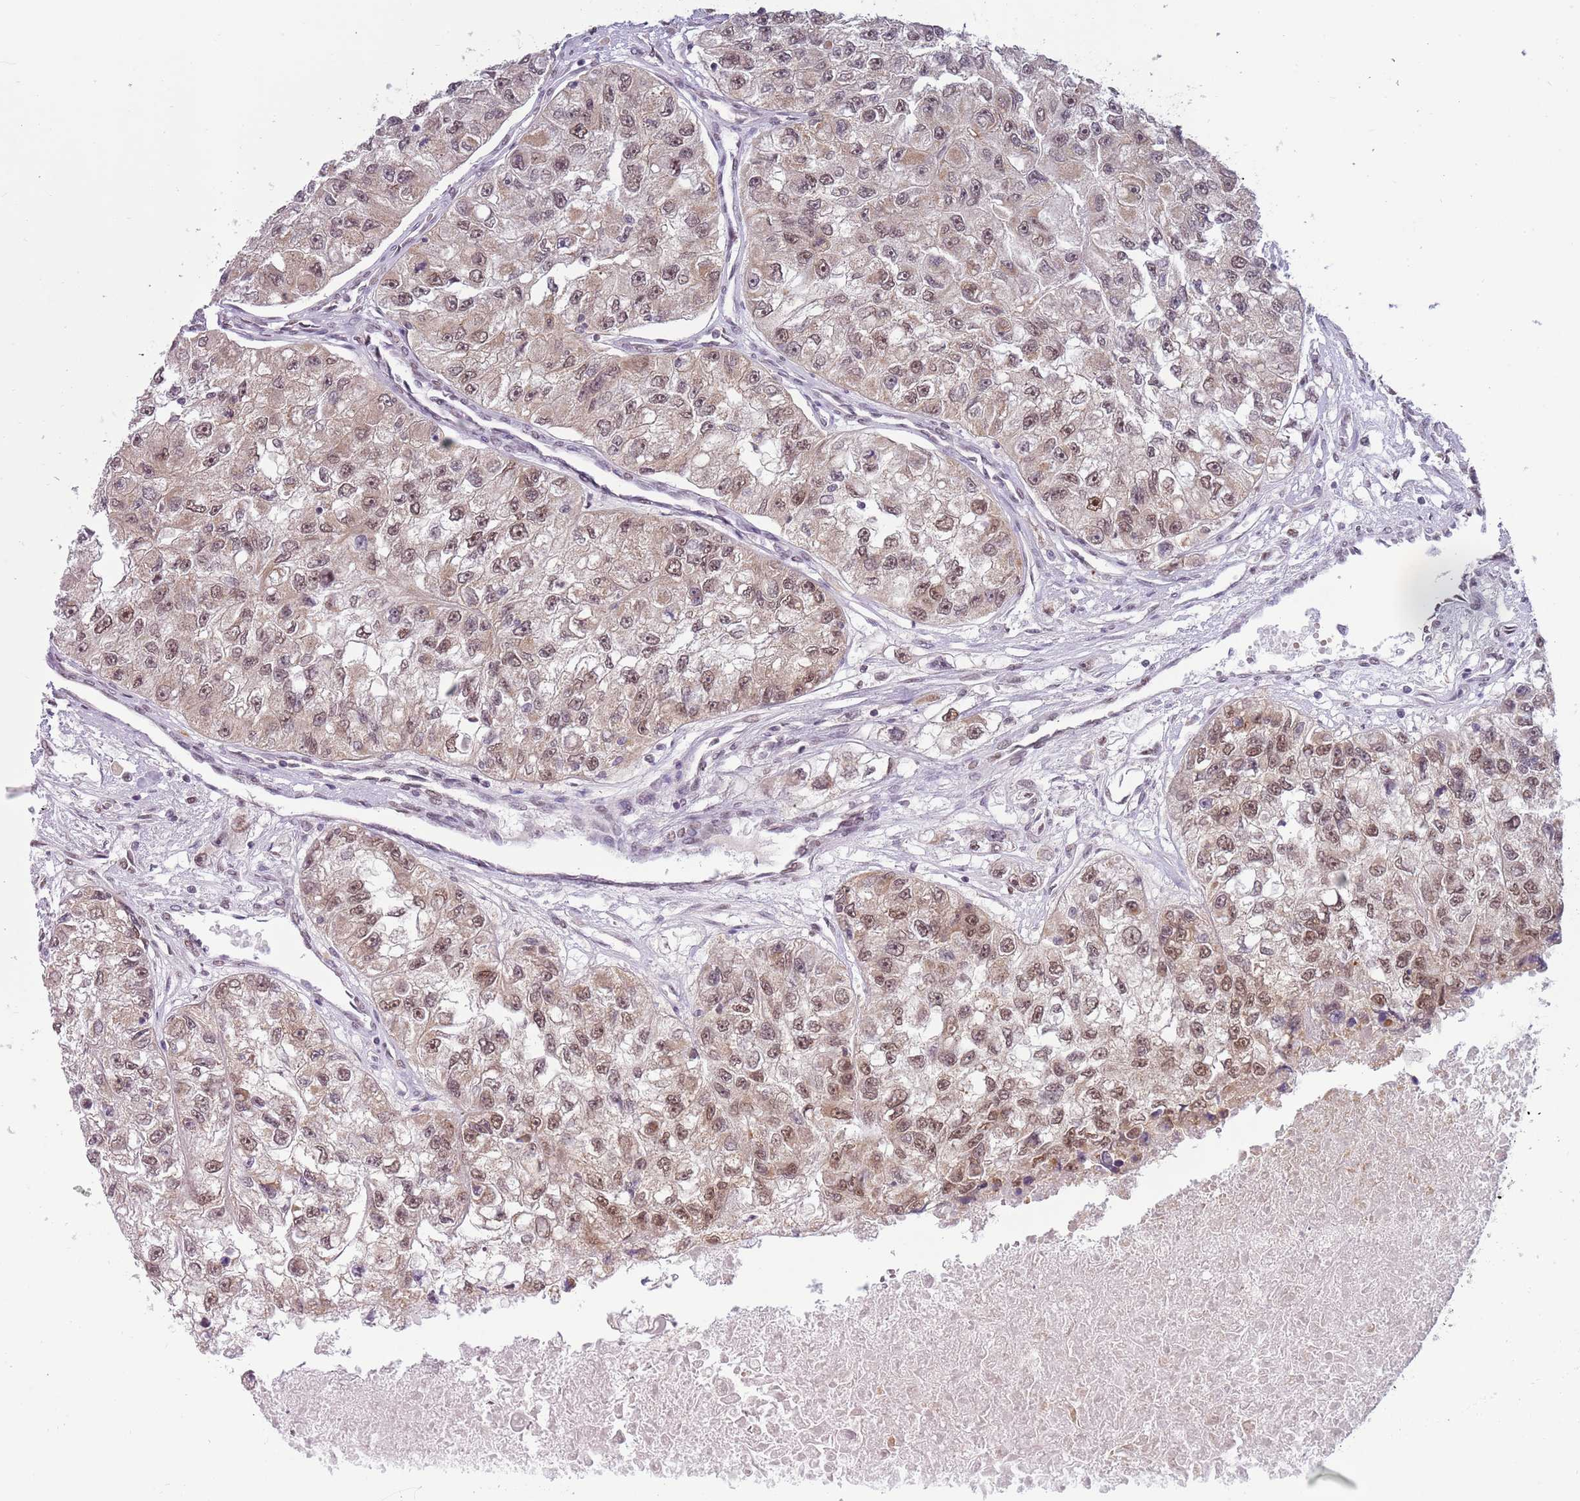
{"staining": {"intensity": "moderate", "quantity": ">75%", "location": "cytoplasmic/membranous,nuclear"}, "tissue": "renal cancer", "cell_type": "Tumor cells", "image_type": "cancer", "snomed": [{"axis": "morphology", "description": "Adenocarcinoma, NOS"}, {"axis": "topography", "description": "Kidney"}], "caption": "A micrograph of renal cancer (adenocarcinoma) stained for a protein reveals moderate cytoplasmic/membranous and nuclear brown staining in tumor cells. (DAB = brown stain, brightfield microscopy at high magnification).", "gene": "FAM120AOS", "patient": {"sex": "male", "age": 63}}